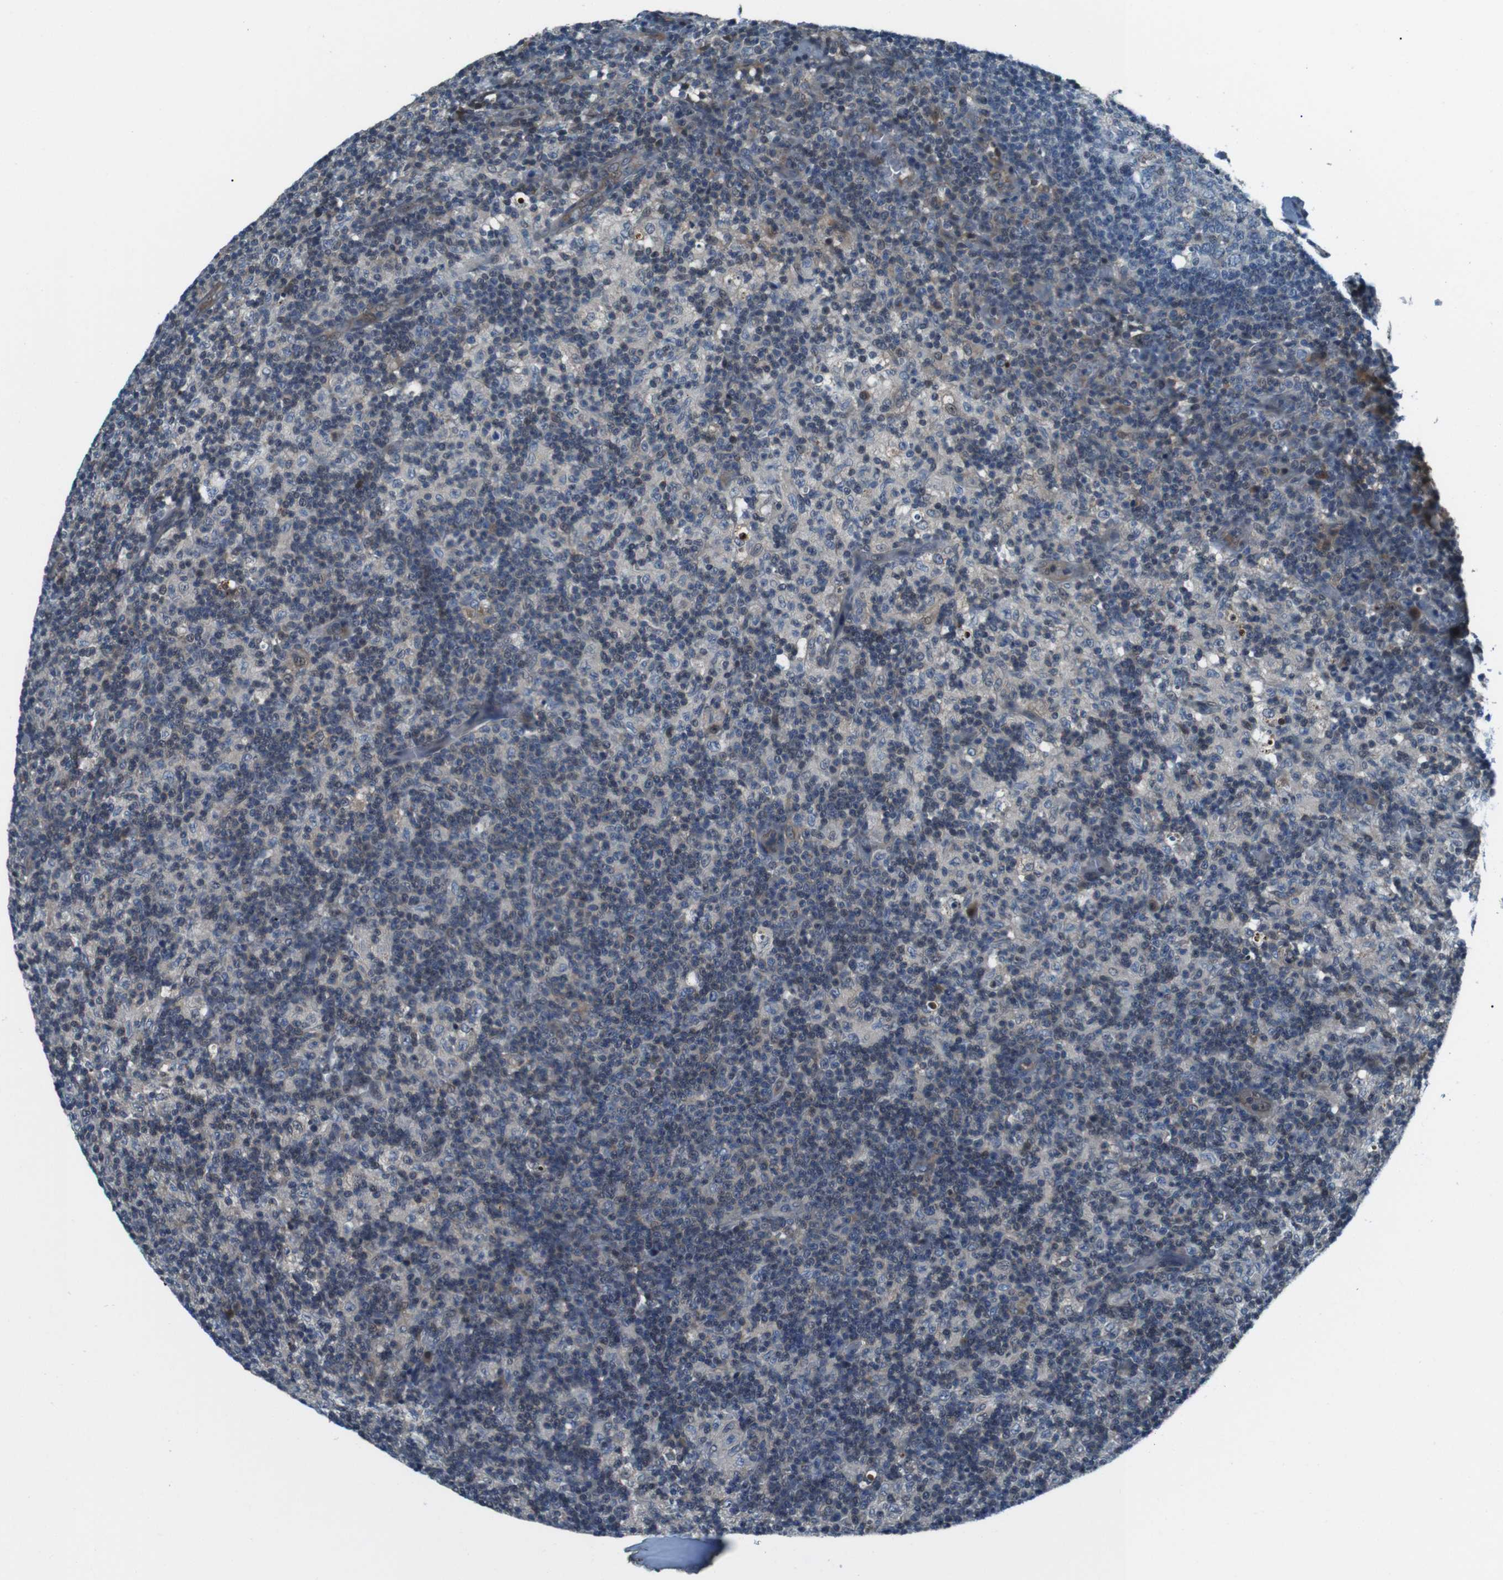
{"staining": {"intensity": "negative", "quantity": "none", "location": "none"}, "tissue": "lymph node", "cell_type": "Germinal center cells", "image_type": "normal", "snomed": [{"axis": "morphology", "description": "Normal tissue, NOS"}, {"axis": "morphology", "description": "Inflammation, NOS"}, {"axis": "topography", "description": "Lymph node"}], "caption": "Protein analysis of normal lymph node displays no significant expression in germinal center cells. The staining was performed using DAB (3,3'-diaminobenzidine) to visualize the protein expression in brown, while the nuclei were stained in blue with hematoxylin (Magnification: 20x).", "gene": "LRP5", "patient": {"sex": "male", "age": 55}}